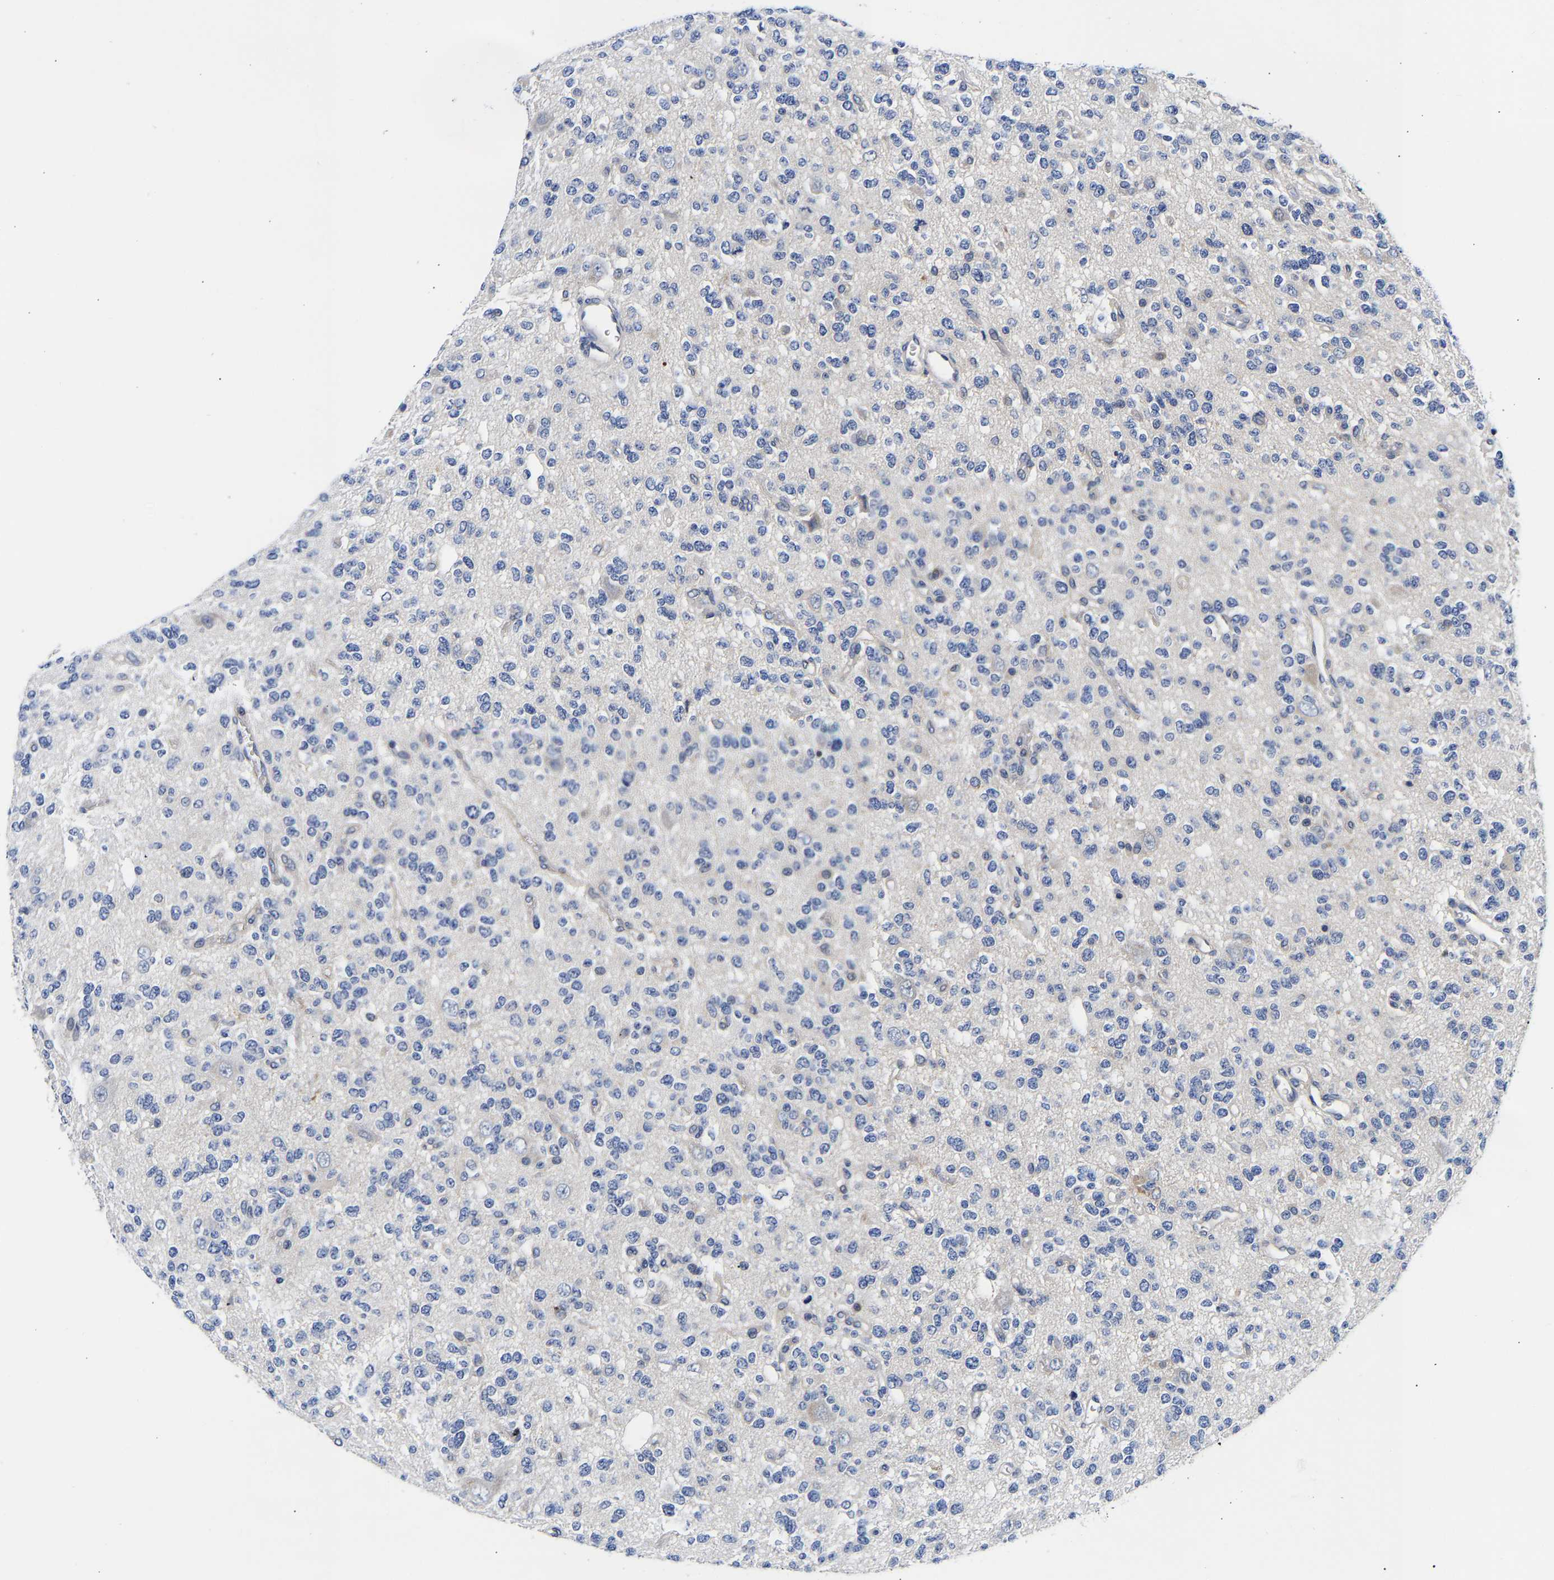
{"staining": {"intensity": "negative", "quantity": "none", "location": "none"}, "tissue": "glioma", "cell_type": "Tumor cells", "image_type": "cancer", "snomed": [{"axis": "morphology", "description": "Glioma, malignant, Low grade"}, {"axis": "topography", "description": "Brain"}], "caption": "Tumor cells are negative for brown protein staining in malignant glioma (low-grade).", "gene": "CCDC6", "patient": {"sex": "male", "age": 38}}